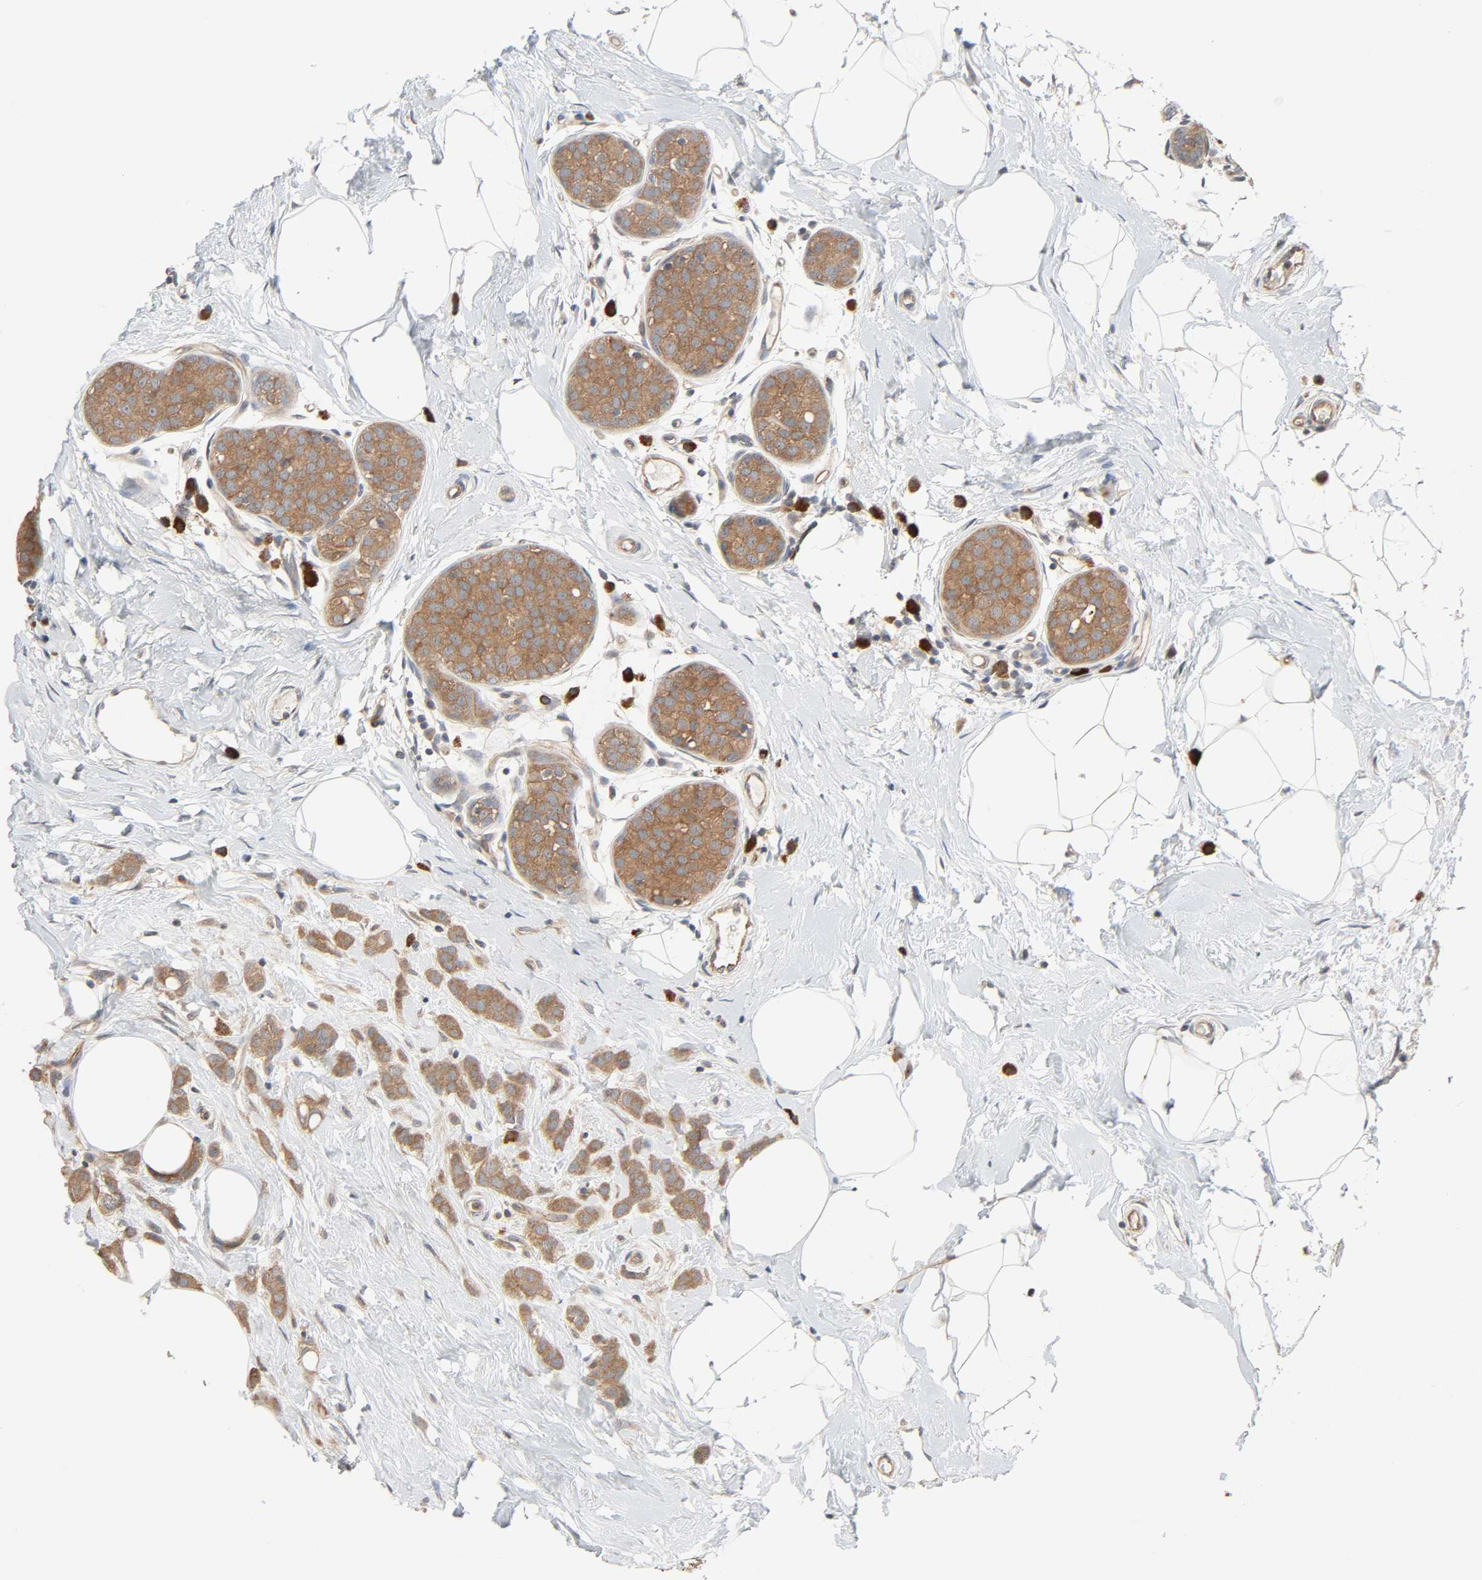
{"staining": {"intensity": "moderate", "quantity": ">75%", "location": "cytoplasmic/membranous"}, "tissue": "breast cancer", "cell_type": "Tumor cells", "image_type": "cancer", "snomed": [{"axis": "morphology", "description": "Lobular carcinoma, in situ"}, {"axis": "morphology", "description": "Lobular carcinoma"}, {"axis": "topography", "description": "Breast"}], "caption": "Breast cancer (lobular carcinoma) stained with a brown dye exhibits moderate cytoplasmic/membranous positive staining in about >75% of tumor cells.", "gene": "PPP2R1B", "patient": {"sex": "female", "age": 41}}